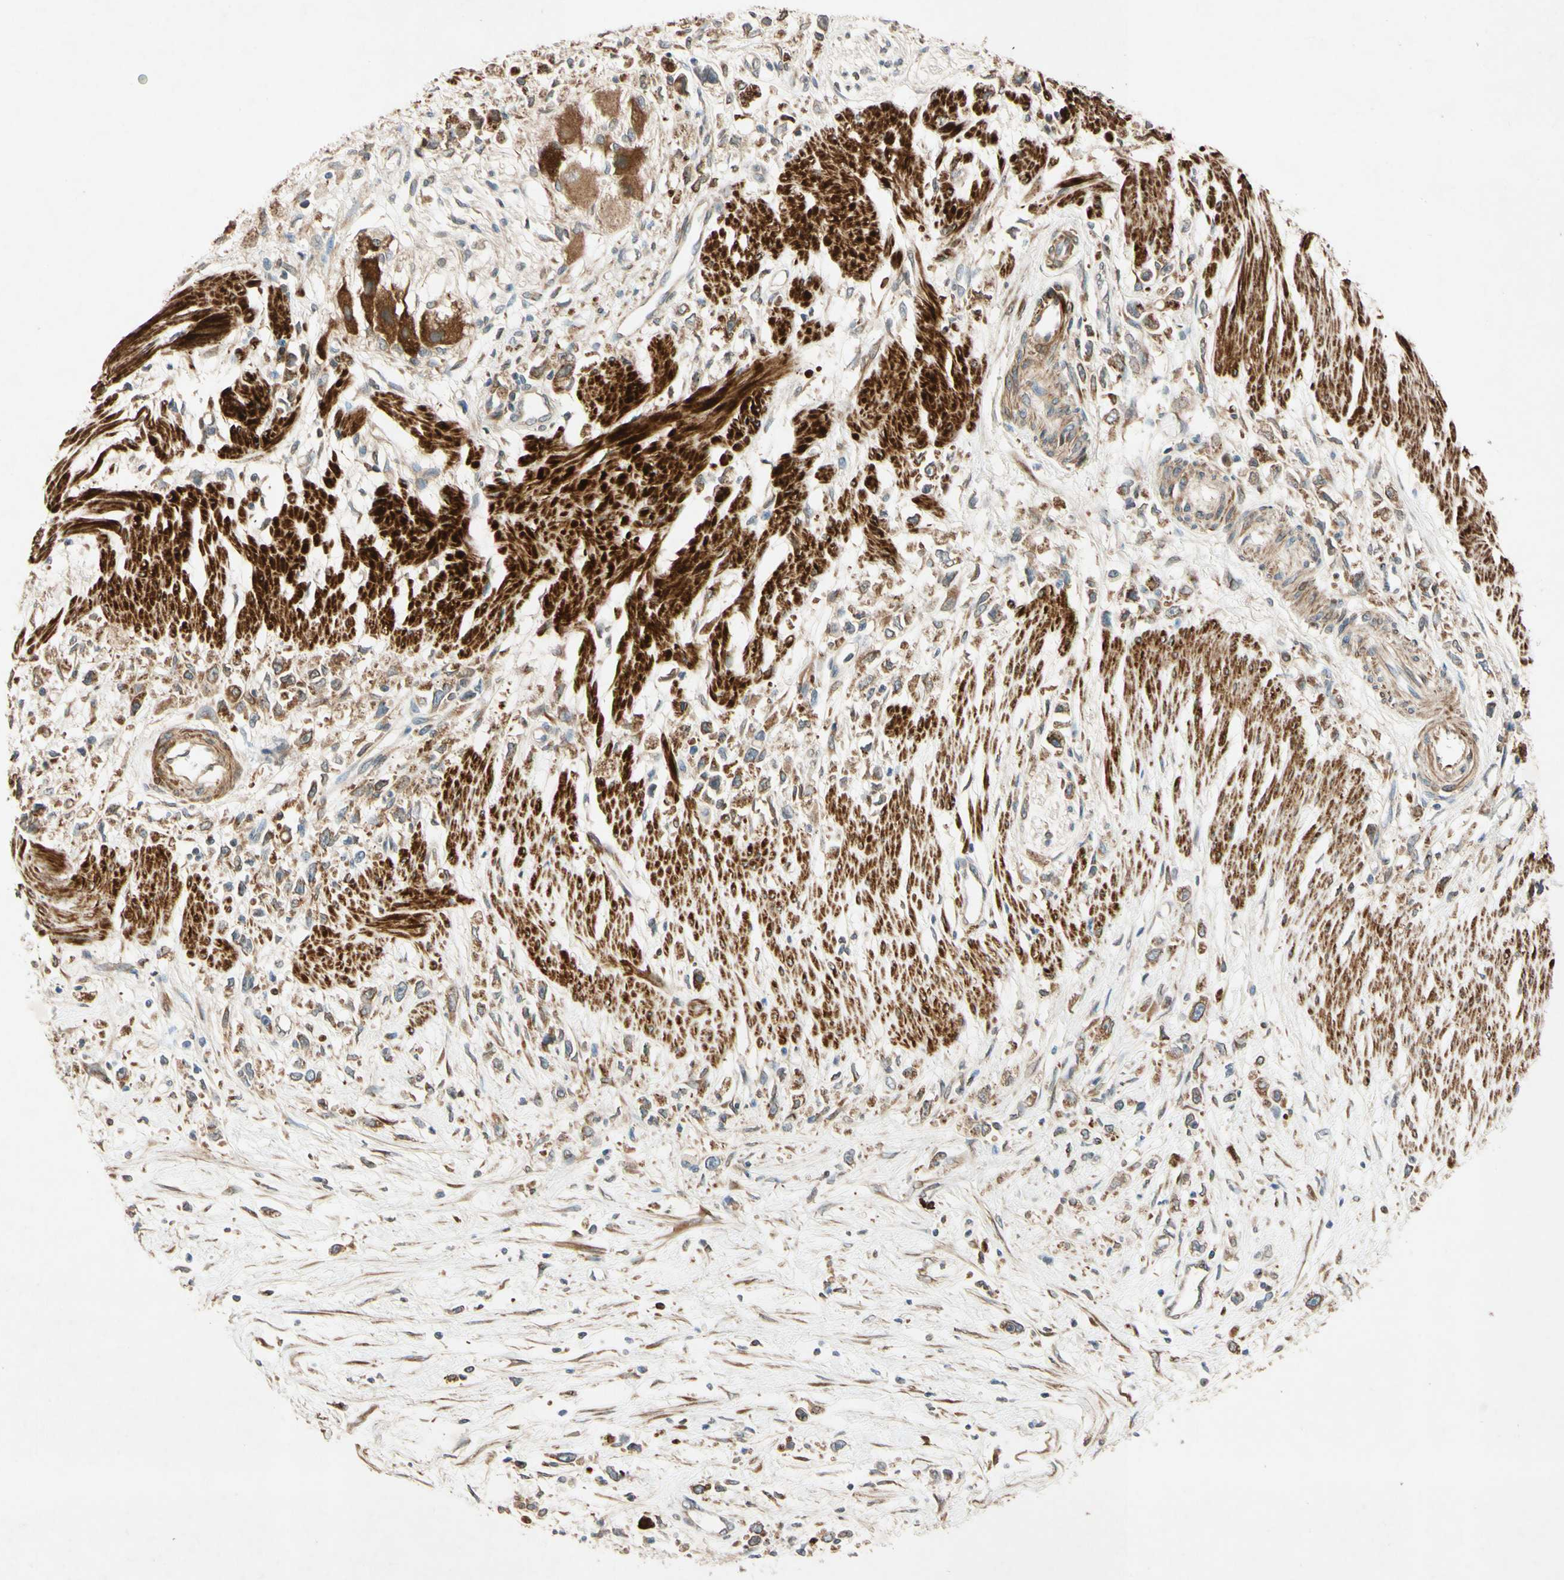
{"staining": {"intensity": "moderate", "quantity": ">75%", "location": "cytoplasmic/membranous,nuclear"}, "tissue": "stomach cancer", "cell_type": "Tumor cells", "image_type": "cancer", "snomed": [{"axis": "morphology", "description": "Adenocarcinoma, NOS"}, {"axis": "topography", "description": "Stomach"}], "caption": "Immunohistochemistry (DAB (3,3'-diaminobenzidine)) staining of human stomach cancer (adenocarcinoma) reveals moderate cytoplasmic/membranous and nuclear protein staining in about >75% of tumor cells. The staining was performed using DAB to visualize the protein expression in brown, while the nuclei were stained in blue with hematoxylin (Magnification: 20x).", "gene": "PTPRU", "patient": {"sex": "female", "age": 59}}